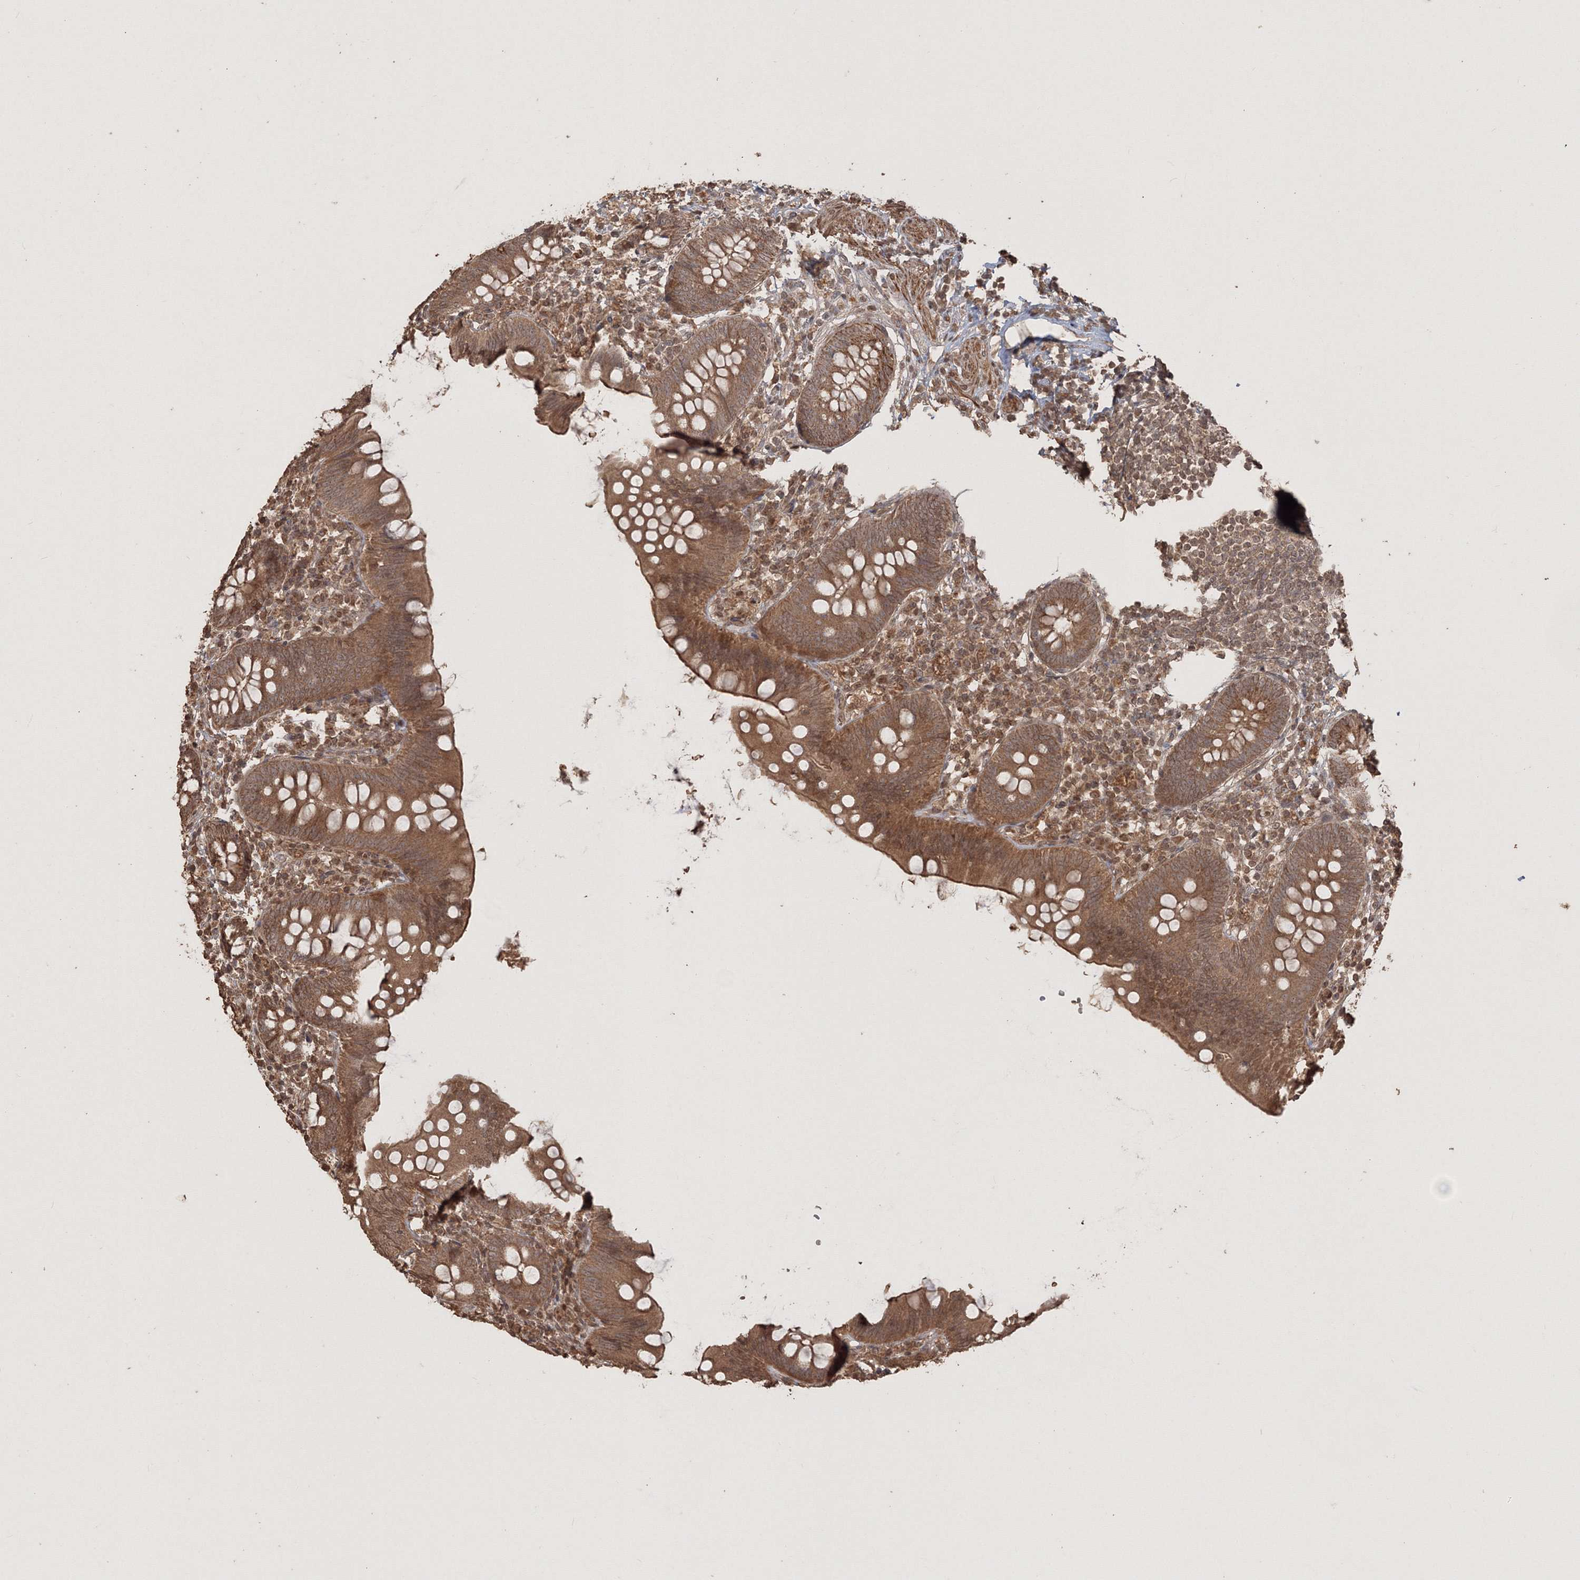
{"staining": {"intensity": "moderate", "quantity": ">75%", "location": "cytoplasmic/membranous"}, "tissue": "appendix", "cell_type": "Glandular cells", "image_type": "normal", "snomed": [{"axis": "morphology", "description": "Normal tissue, NOS"}, {"axis": "topography", "description": "Appendix"}], "caption": "An image showing moderate cytoplasmic/membranous expression in approximately >75% of glandular cells in normal appendix, as visualized by brown immunohistochemical staining.", "gene": "CCDC122", "patient": {"sex": "female", "age": 62}}